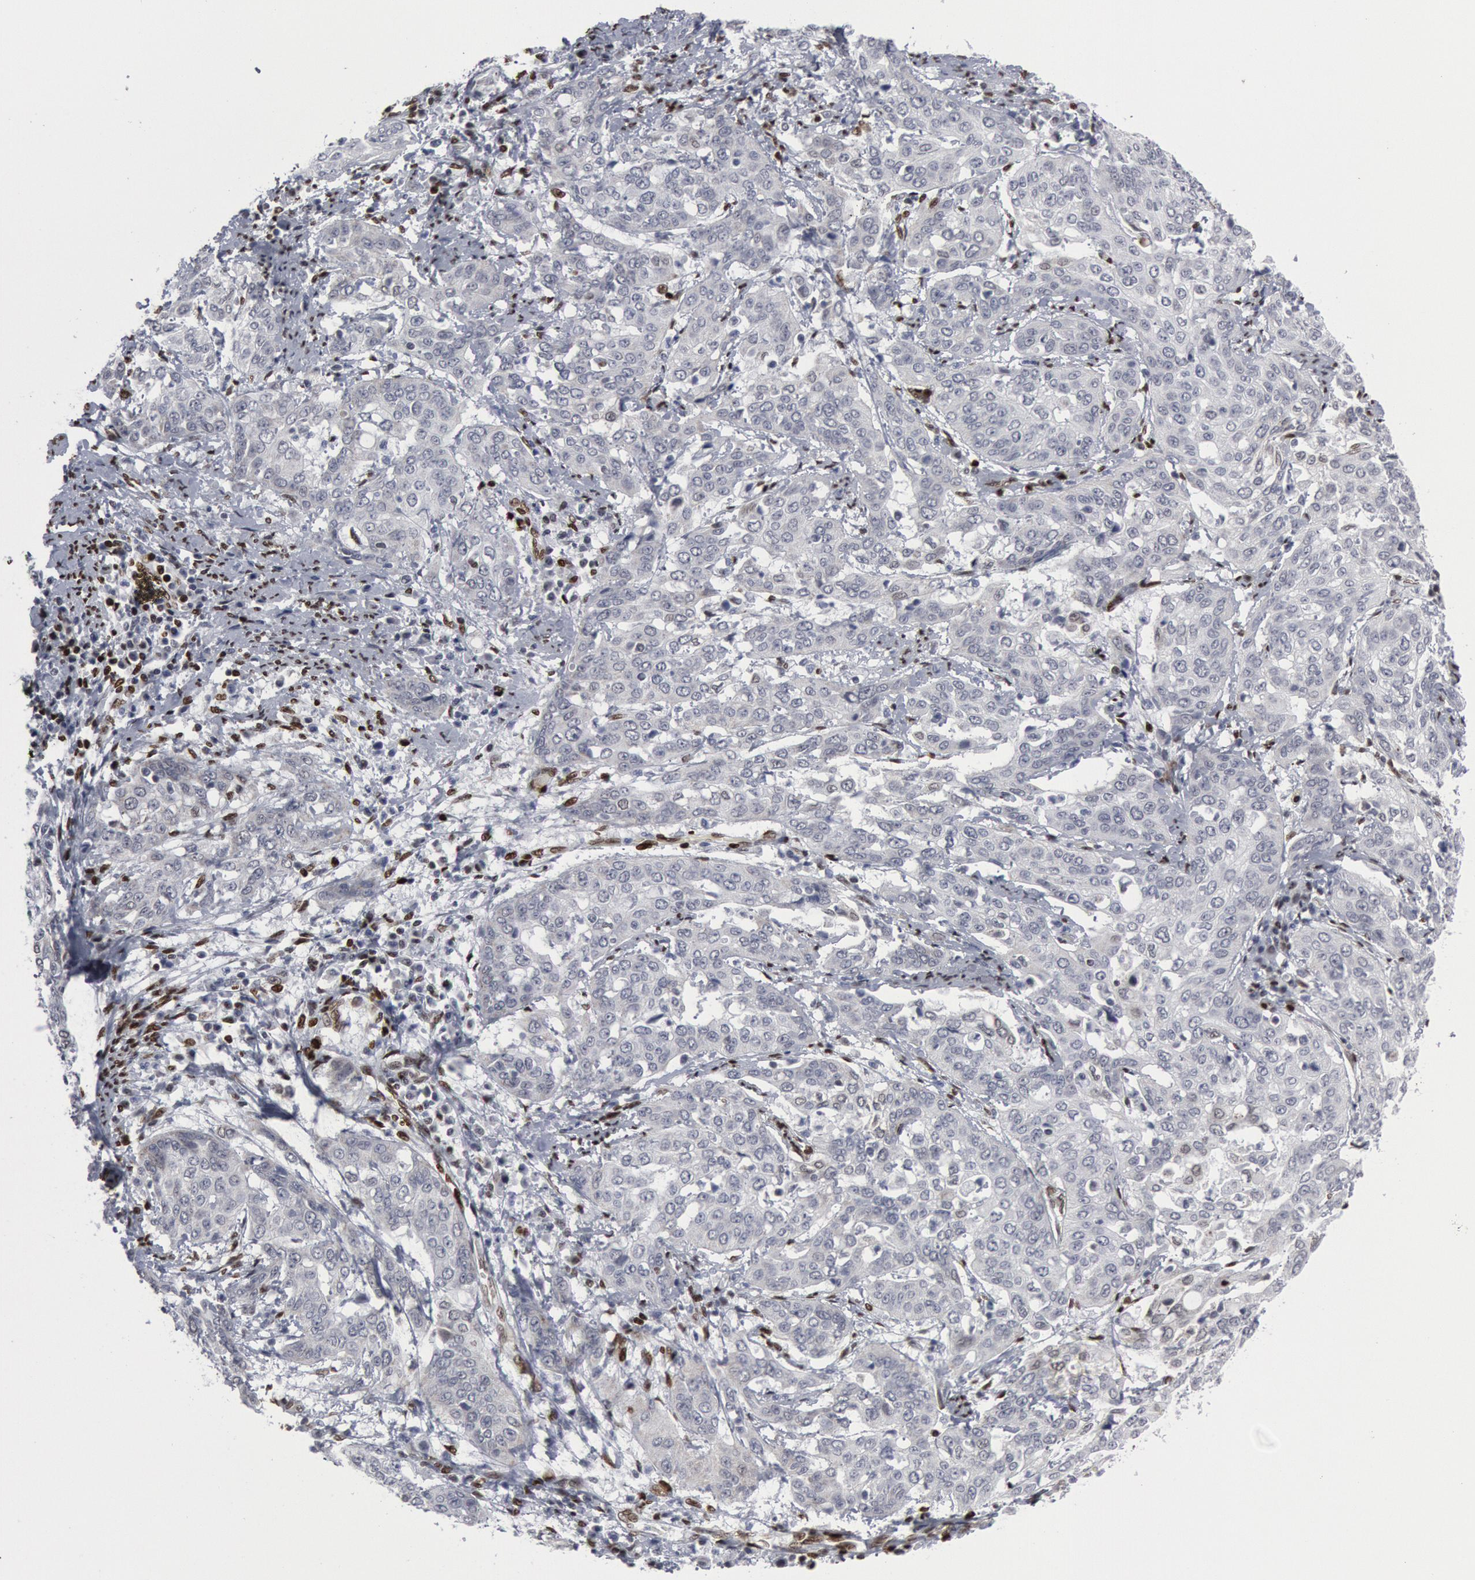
{"staining": {"intensity": "negative", "quantity": "none", "location": "none"}, "tissue": "cervical cancer", "cell_type": "Tumor cells", "image_type": "cancer", "snomed": [{"axis": "morphology", "description": "Squamous cell carcinoma, NOS"}, {"axis": "topography", "description": "Cervix"}], "caption": "Immunohistochemistry (IHC) image of human cervical squamous cell carcinoma stained for a protein (brown), which displays no positivity in tumor cells.", "gene": "MECP2", "patient": {"sex": "female", "age": 41}}